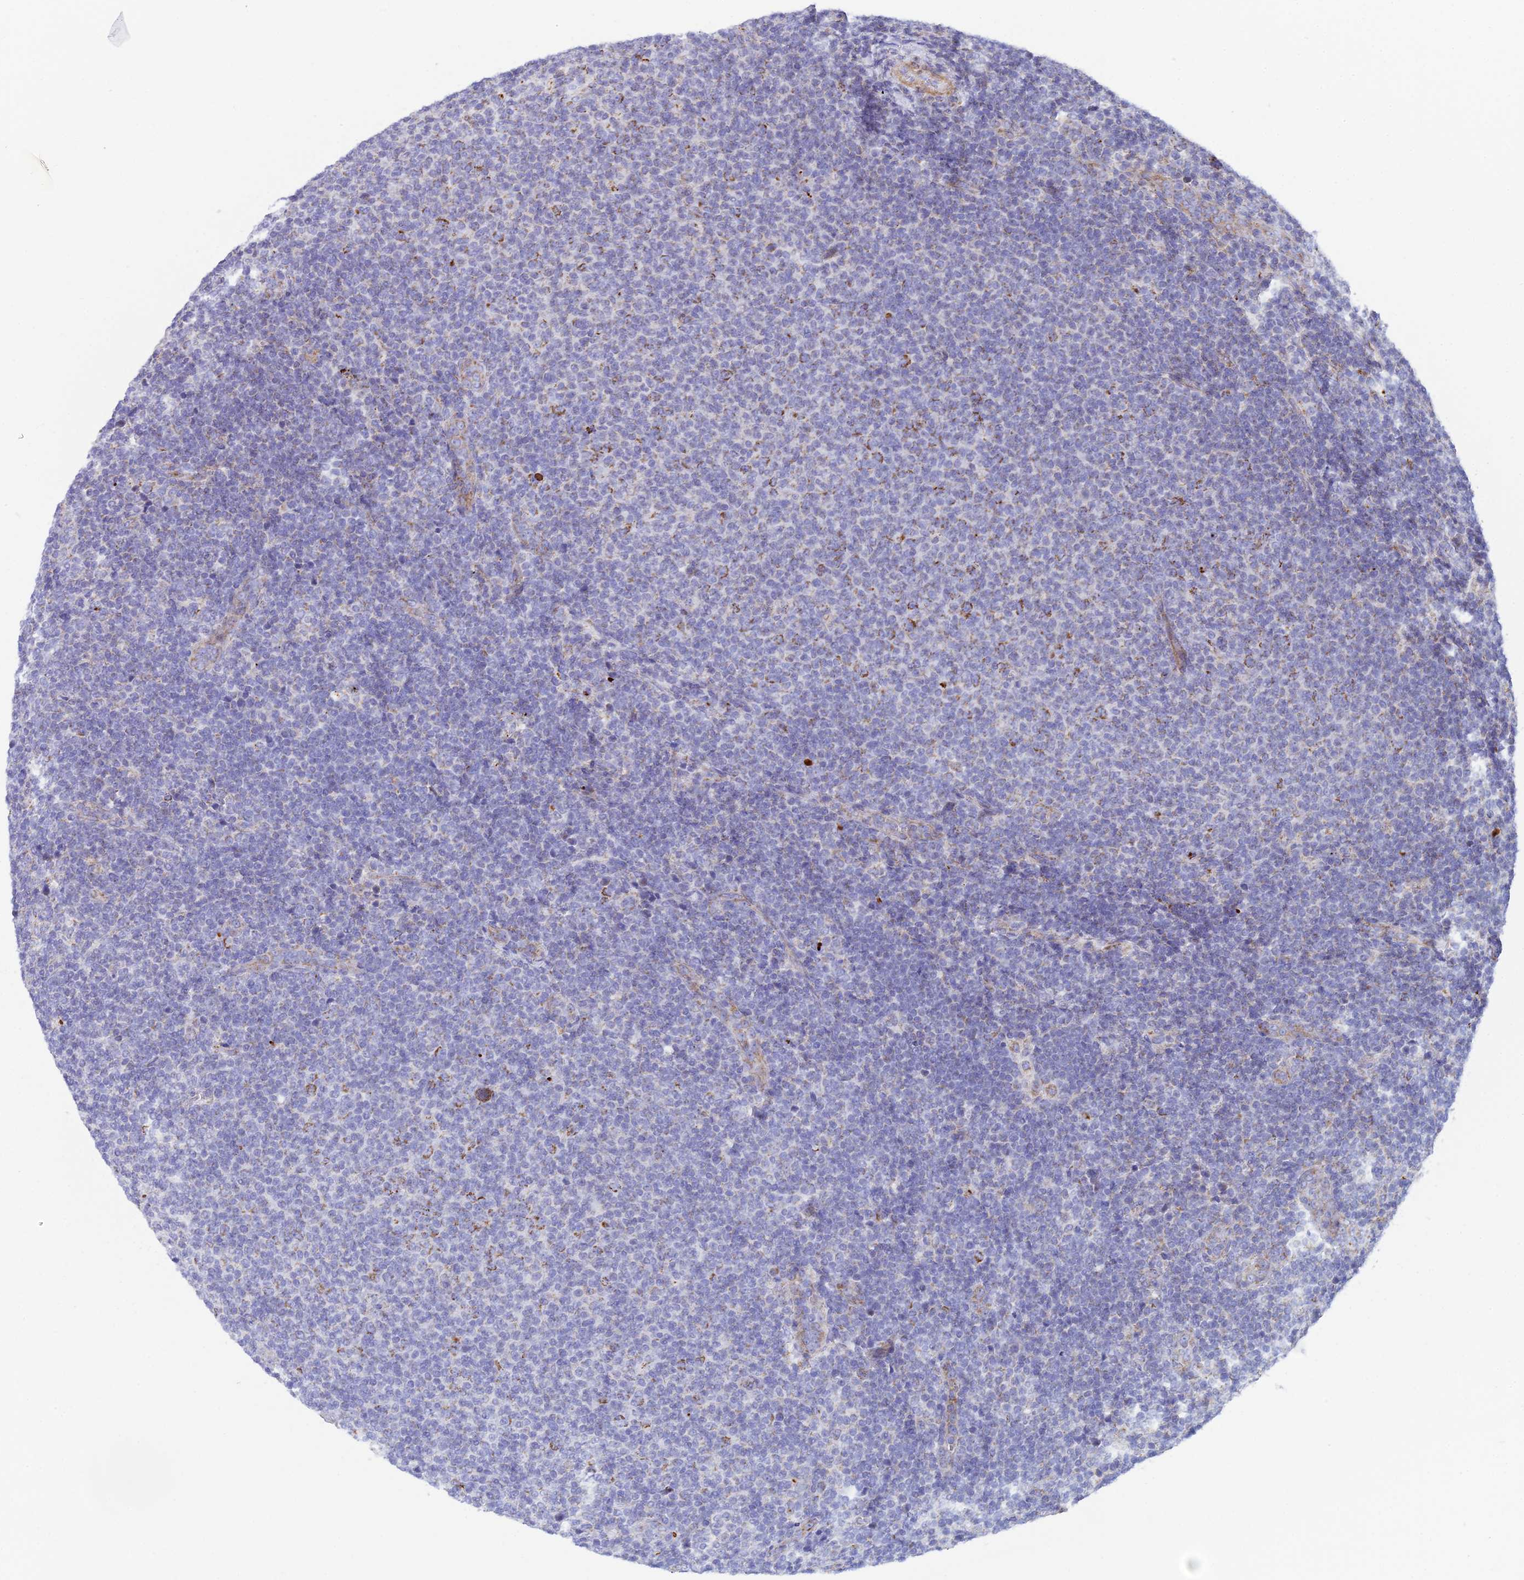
{"staining": {"intensity": "moderate", "quantity": "<25%", "location": "cytoplasmic/membranous"}, "tissue": "lymphoma", "cell_type": "Tumor cells", "image_type": "cancer", "snomed": [{"axis": "morphology", "description": "Malignant lymphoma, non-Hodgkin's type, Low grade"}, {"axis": "topography", "description": "Lymph node"}], "caption": "Immunohistochemical staining of lymphoma exhibits moderate cytoplasmic/membranous protein positivity in approximately <25% of tumor cells.", "gene": "CSPG4", "patient": {"sex": "male", "age": 66}}